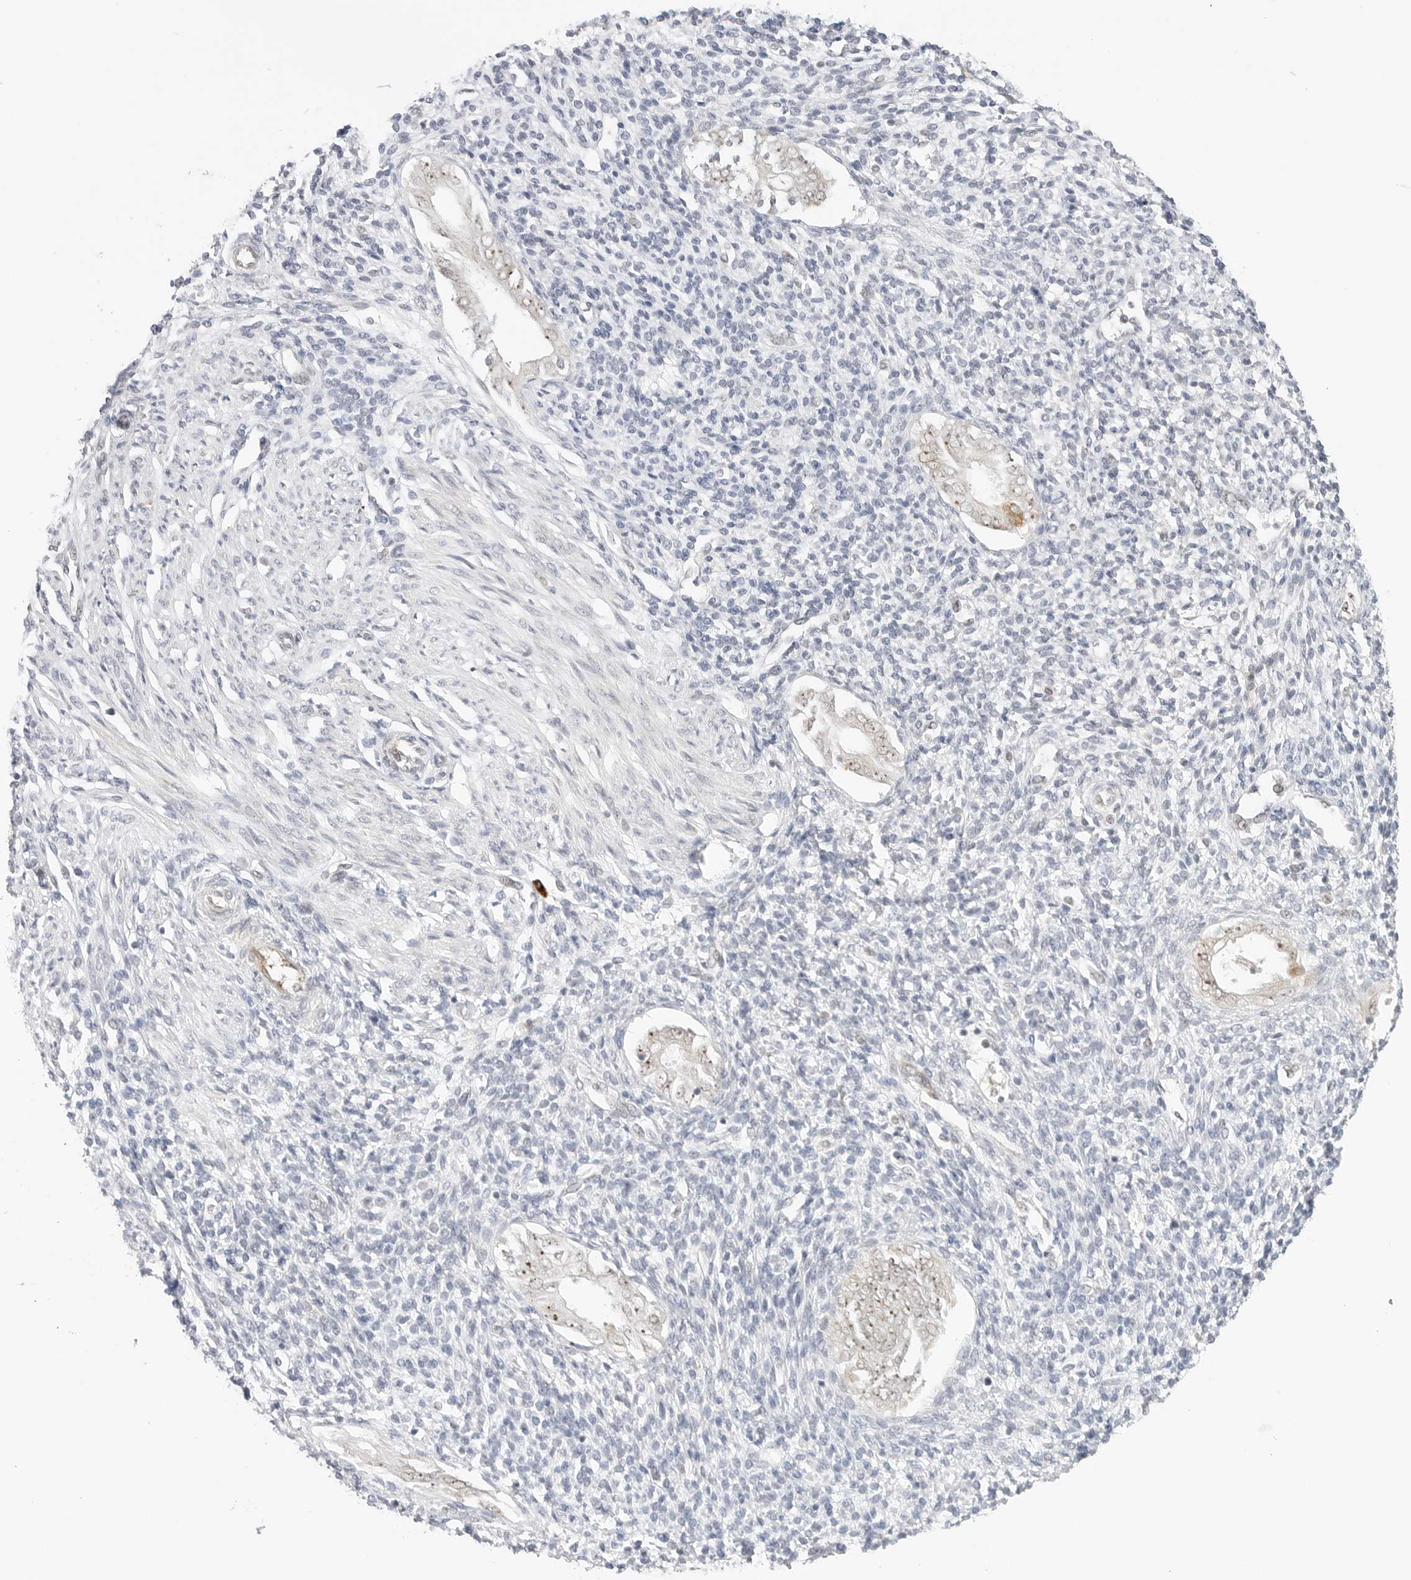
{"staining": {"intensity": "negative", "quantity": "none", "location": "none"}, "tissue": "endometrium", "cell_type": "Cells in endometrial stroma", "image_type": "normal", "snomed": [{"axis": "morphology", "description": "Normal tissue, NOS"}, {"axis": "topography", "description": "Endometrium"}], "caption": "This histopathology image is of unremarkable endometrium stained with IHC to label a protein in brown with the nuclei are counter-stained blue. There is no staining in cells in endometrial stroma.", "gene": "HIPK3", "patient": {"sex": "female", "age": 66}}